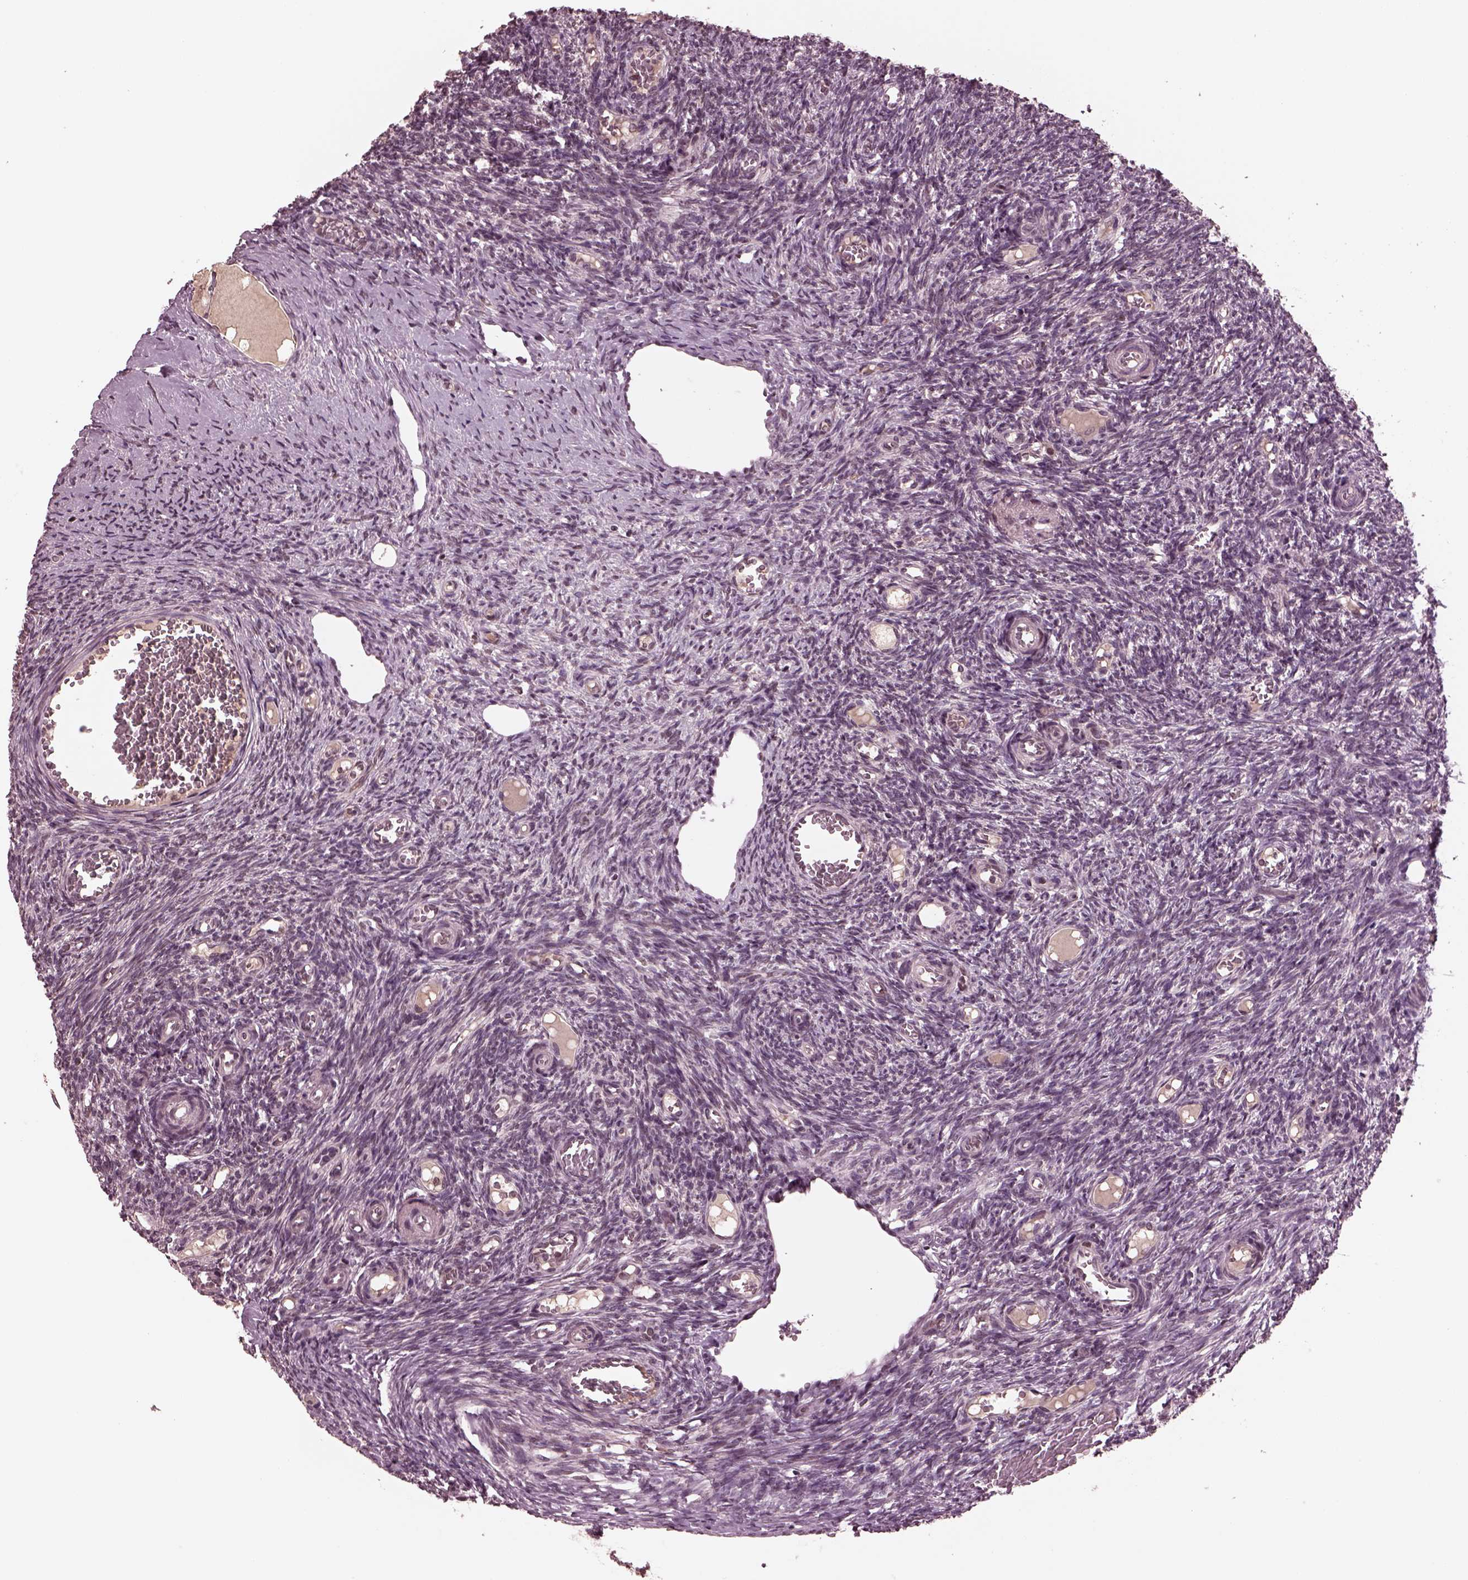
{"staining": {"intensity": "weak", "quantity": "25%-75%", "location": "nuclear"}, "tissue": "ovary", "cell_type": "Follicle cells", "image_type": "normal", "snomed": [{"axis": "morphology", "description": "Normal tissue, NOS"}, {"axis": "topography", "description": "Ovary"}], "caption": "Benign ovary was stained to show a protein in brown. There is low levels of weak nuclear staining in about 25%-75% of follicle cells.", "gene": "NAP1L5", "patient": {"sex": "female", "age": 39}}